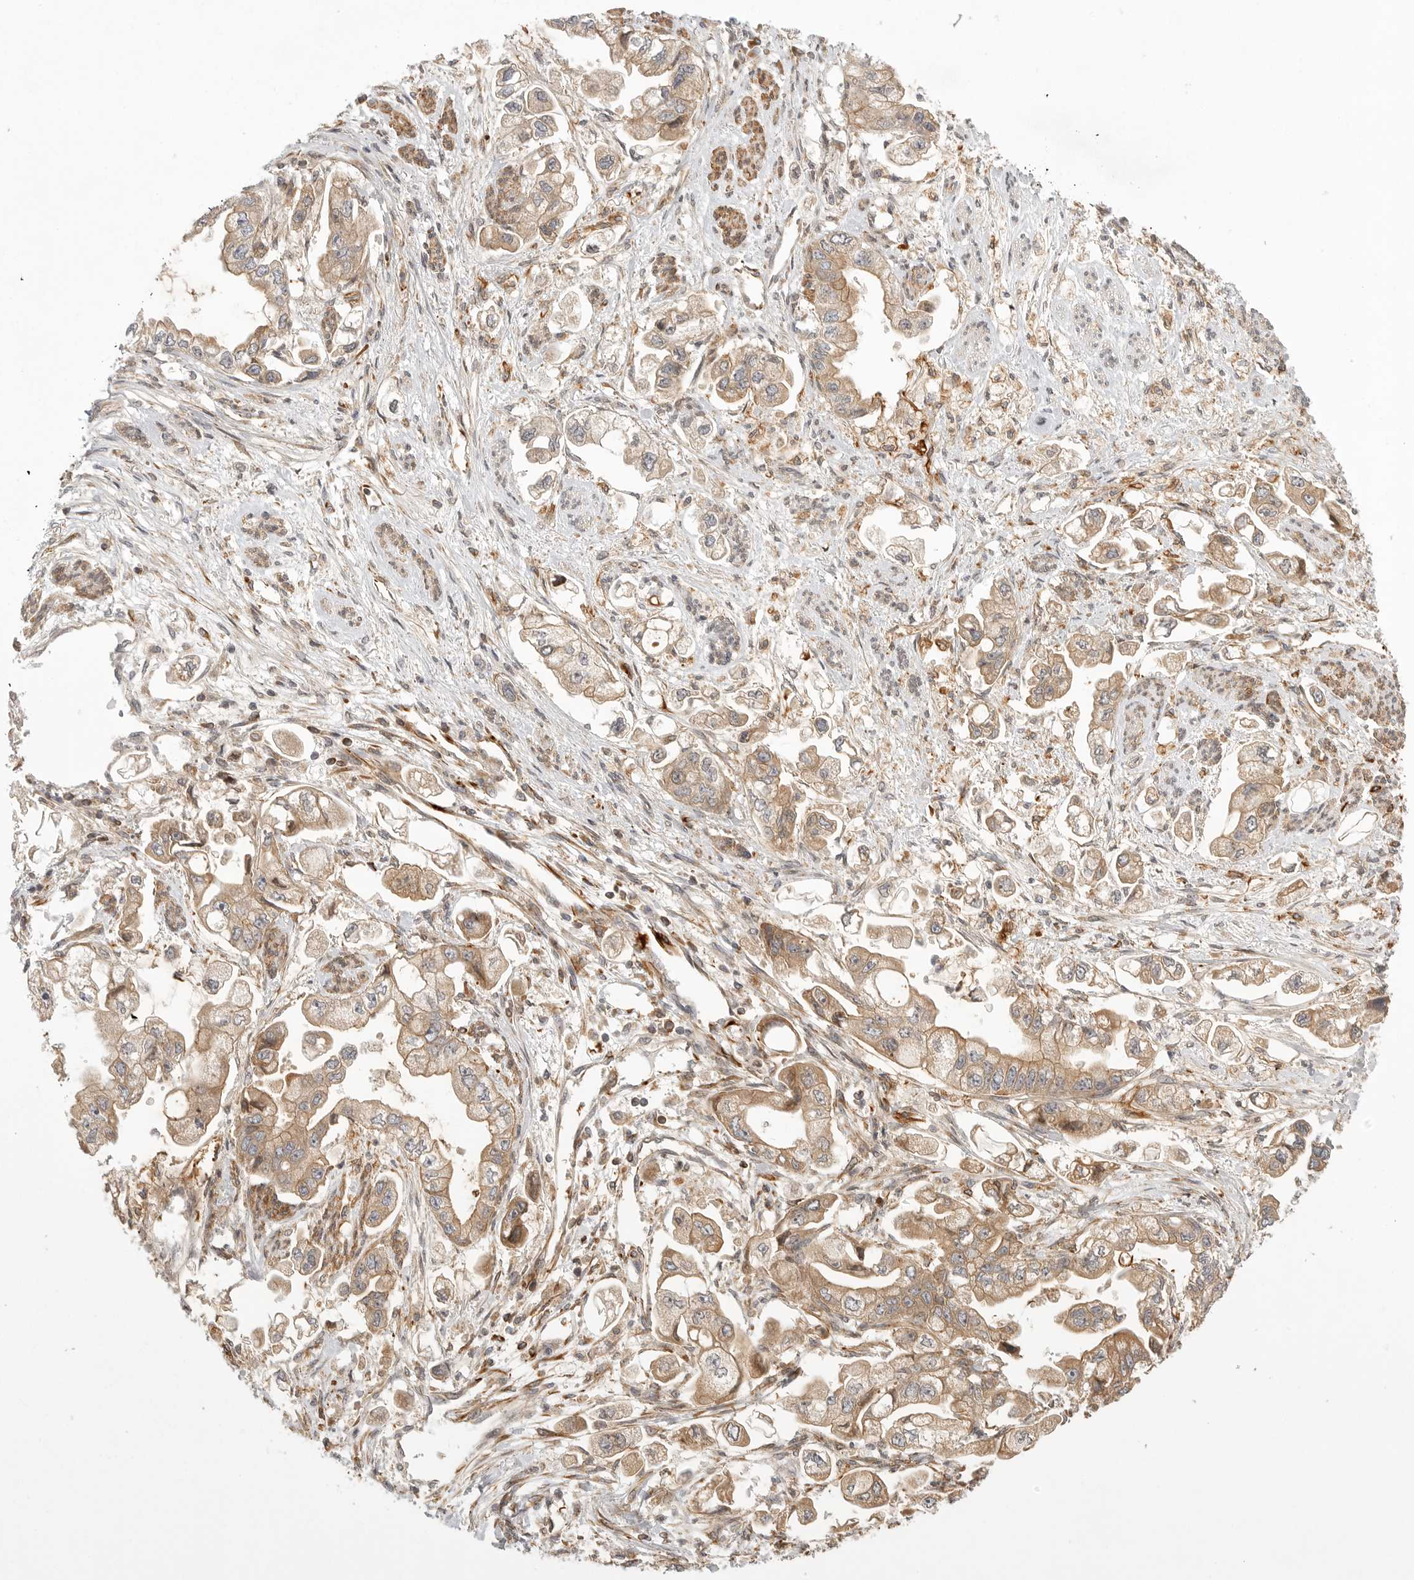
{"staining": {"intensity": "moderate", "quantity": ">75%", "location": "cytoplasmic/membranous"}, "tissue": "stomach cancer", "cell_type": "Tumor cells", "image_type": "cancer", "snomed": [{"axis": "morphology", "description": "Adenocarcinoma, NOS"}, {"axis": "topography", "description": "Stomach"}], "caption": "A medium amount of moderate cytoplasmic/membranous staining is present in approximately >75% of tumor cells in stomach cancer tissue.", "gene": "CCPG1", "patient": {"sex": "male", "age": 62}}